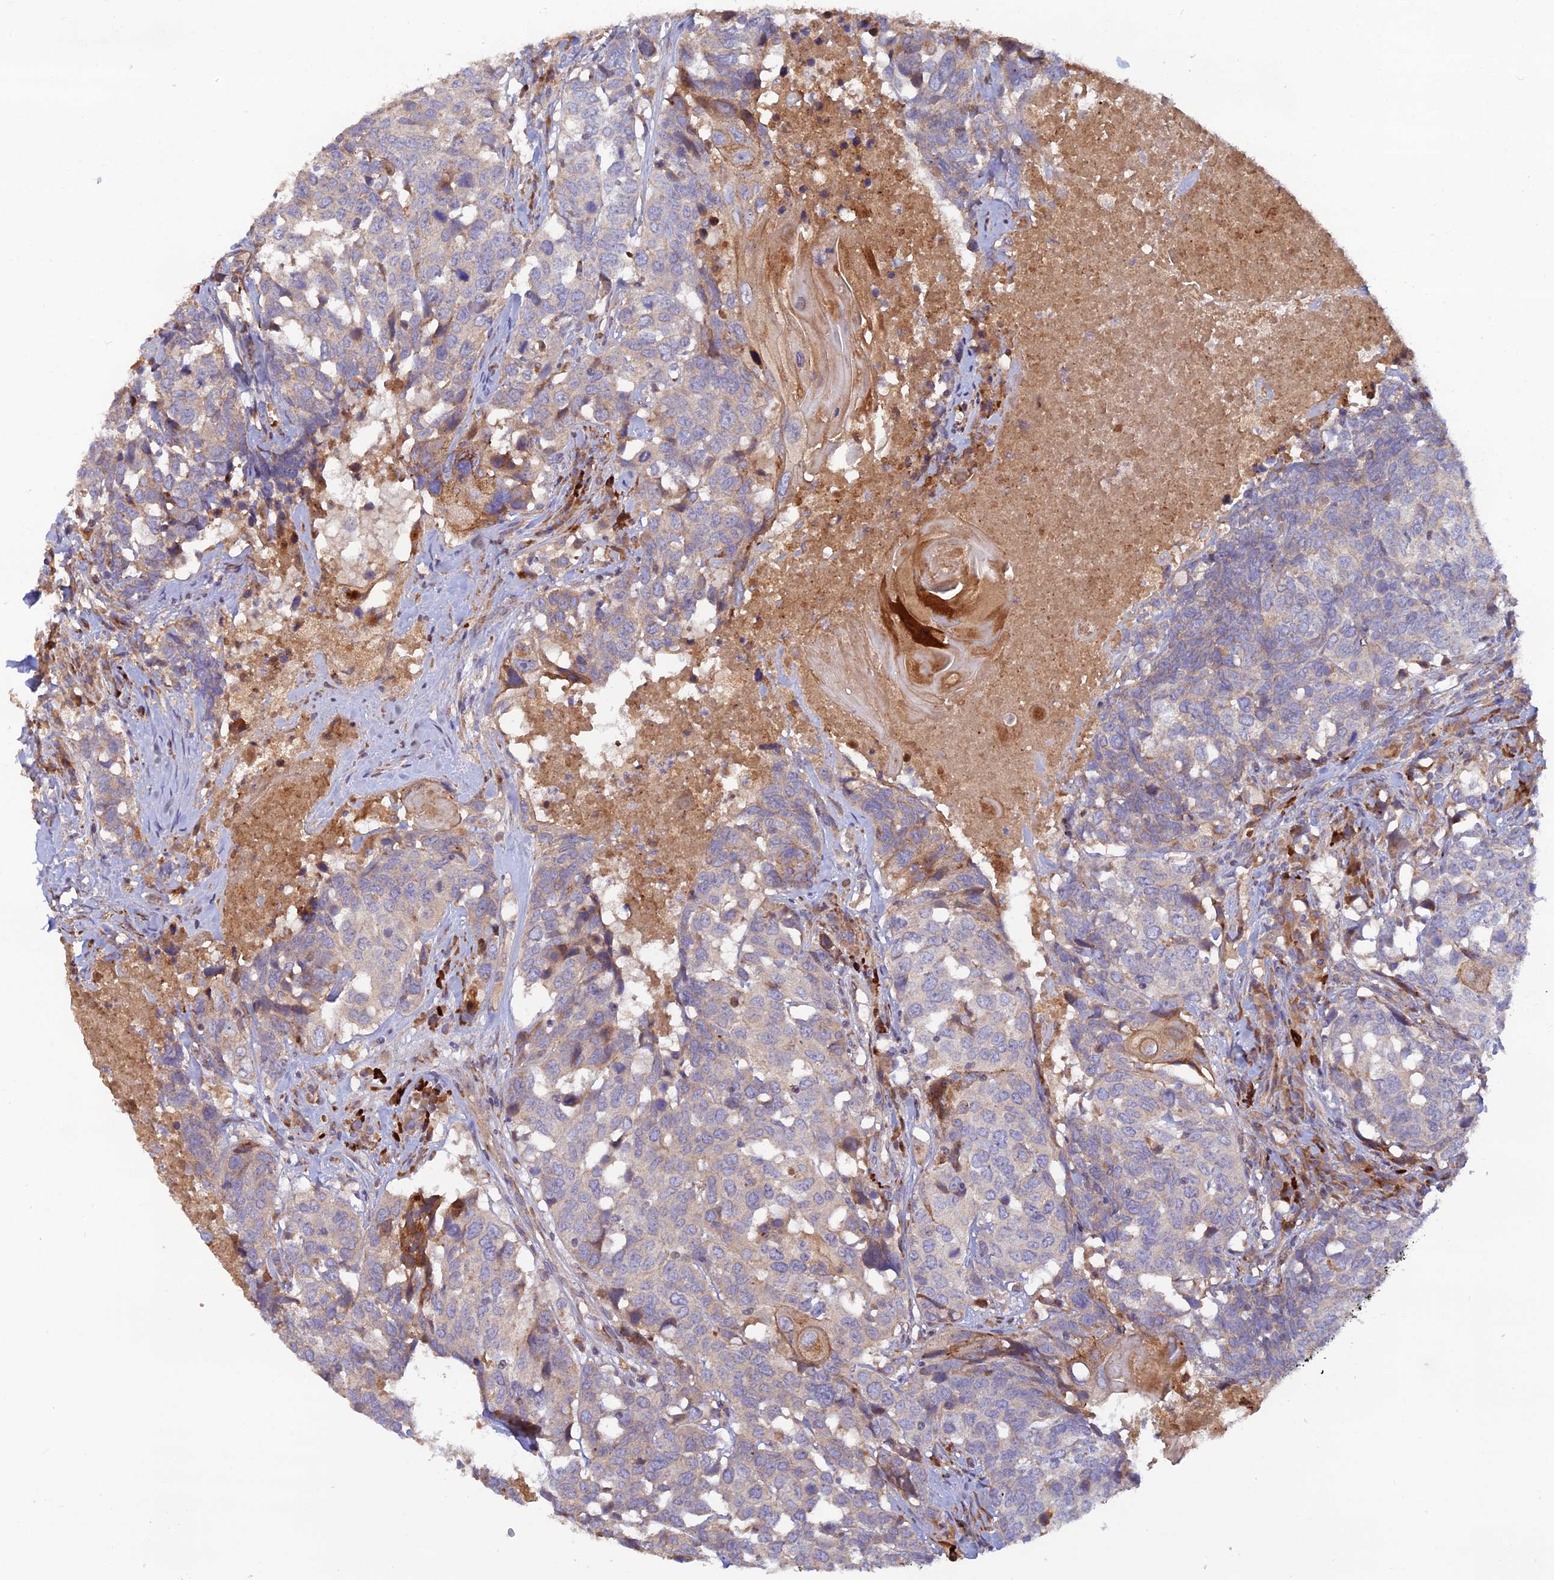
{"staining": {"intensity": "weak", "quantity": "<25%", "location": "cytoplasmic/membranous"}, "tissue": "head and neck cancer", "cell_type": "Tumor cells", "image_type": "cancer", "snomed": [{"axis": "morphology", "description": "Squamous cell carcinoma, NOS"}, {"axis": "topography", "description": "Head-Neck"}], "caption": "Immunohistochemistry photomicrograph of human squamous cell carcinoma (head and neck) stained for a protein (brown), which exhibits no expression in tumor cells. (Stains: DAB immunohistochemistry with hematoxylin counter stain, Microscopy: brightfield microscopy at high magnification).", "gene": "GMCL1", "patient": {"sex": "male", "age": 66}}